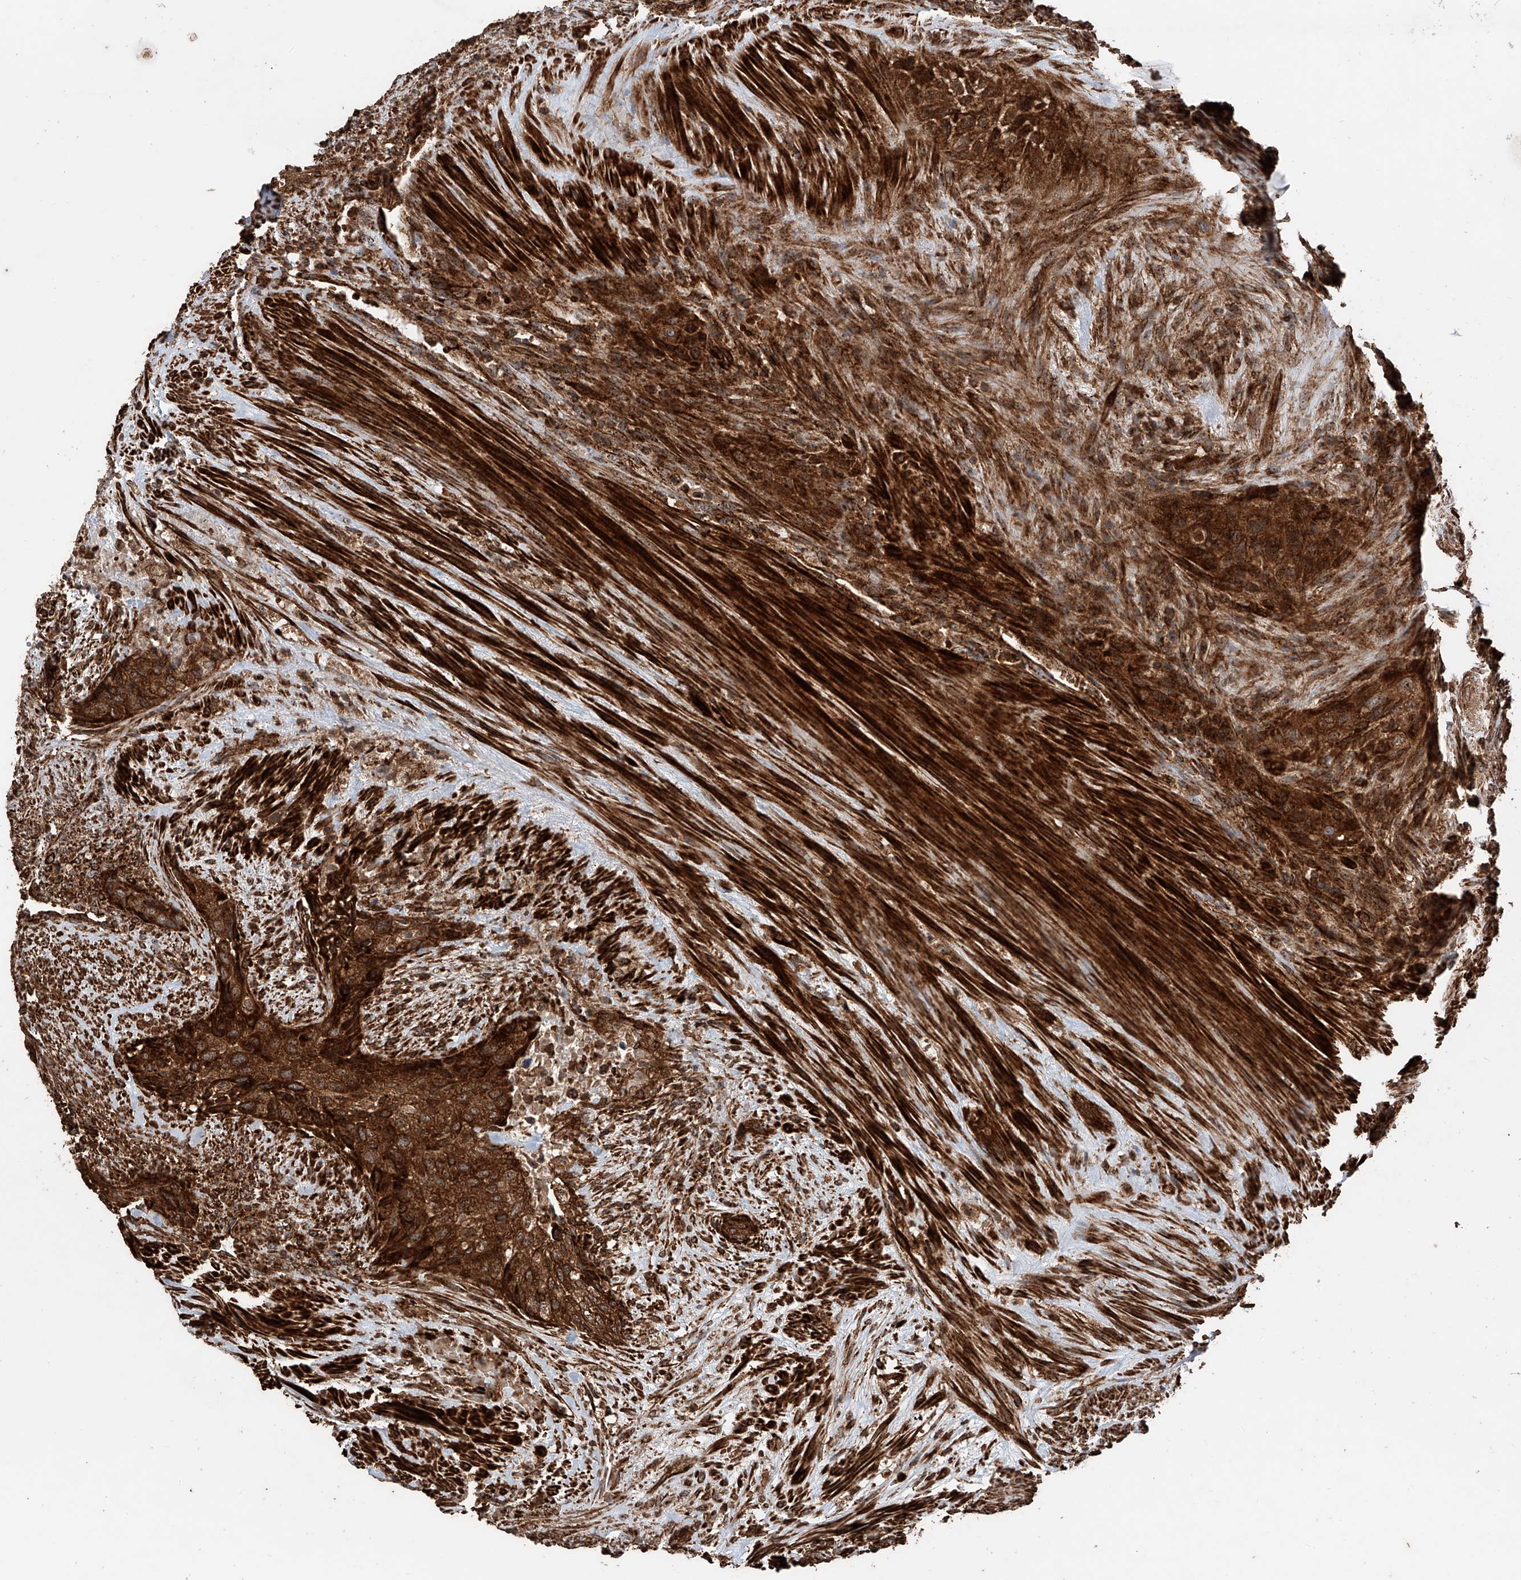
{"staining": {"intensity": "strong", "quantity": ">75%", "location": "cytoplasmic/membranous"}, "tissue": "urothelial cancer", "cell_type": "Tumor cells", "image_type": "cancer", "snomed": [{"axis": "morphology", "description": "Urothelial carcinoma, High grade"}, {"axis": "topography", "description": "Urinary bladder"}], "caption": "Tumor cells exhibit strong cytoplasmic/membranous staining in about >75% of cells in urothelial cancer.", "gene": "PISD", "patient": {"sex": "male", "age": 35}}